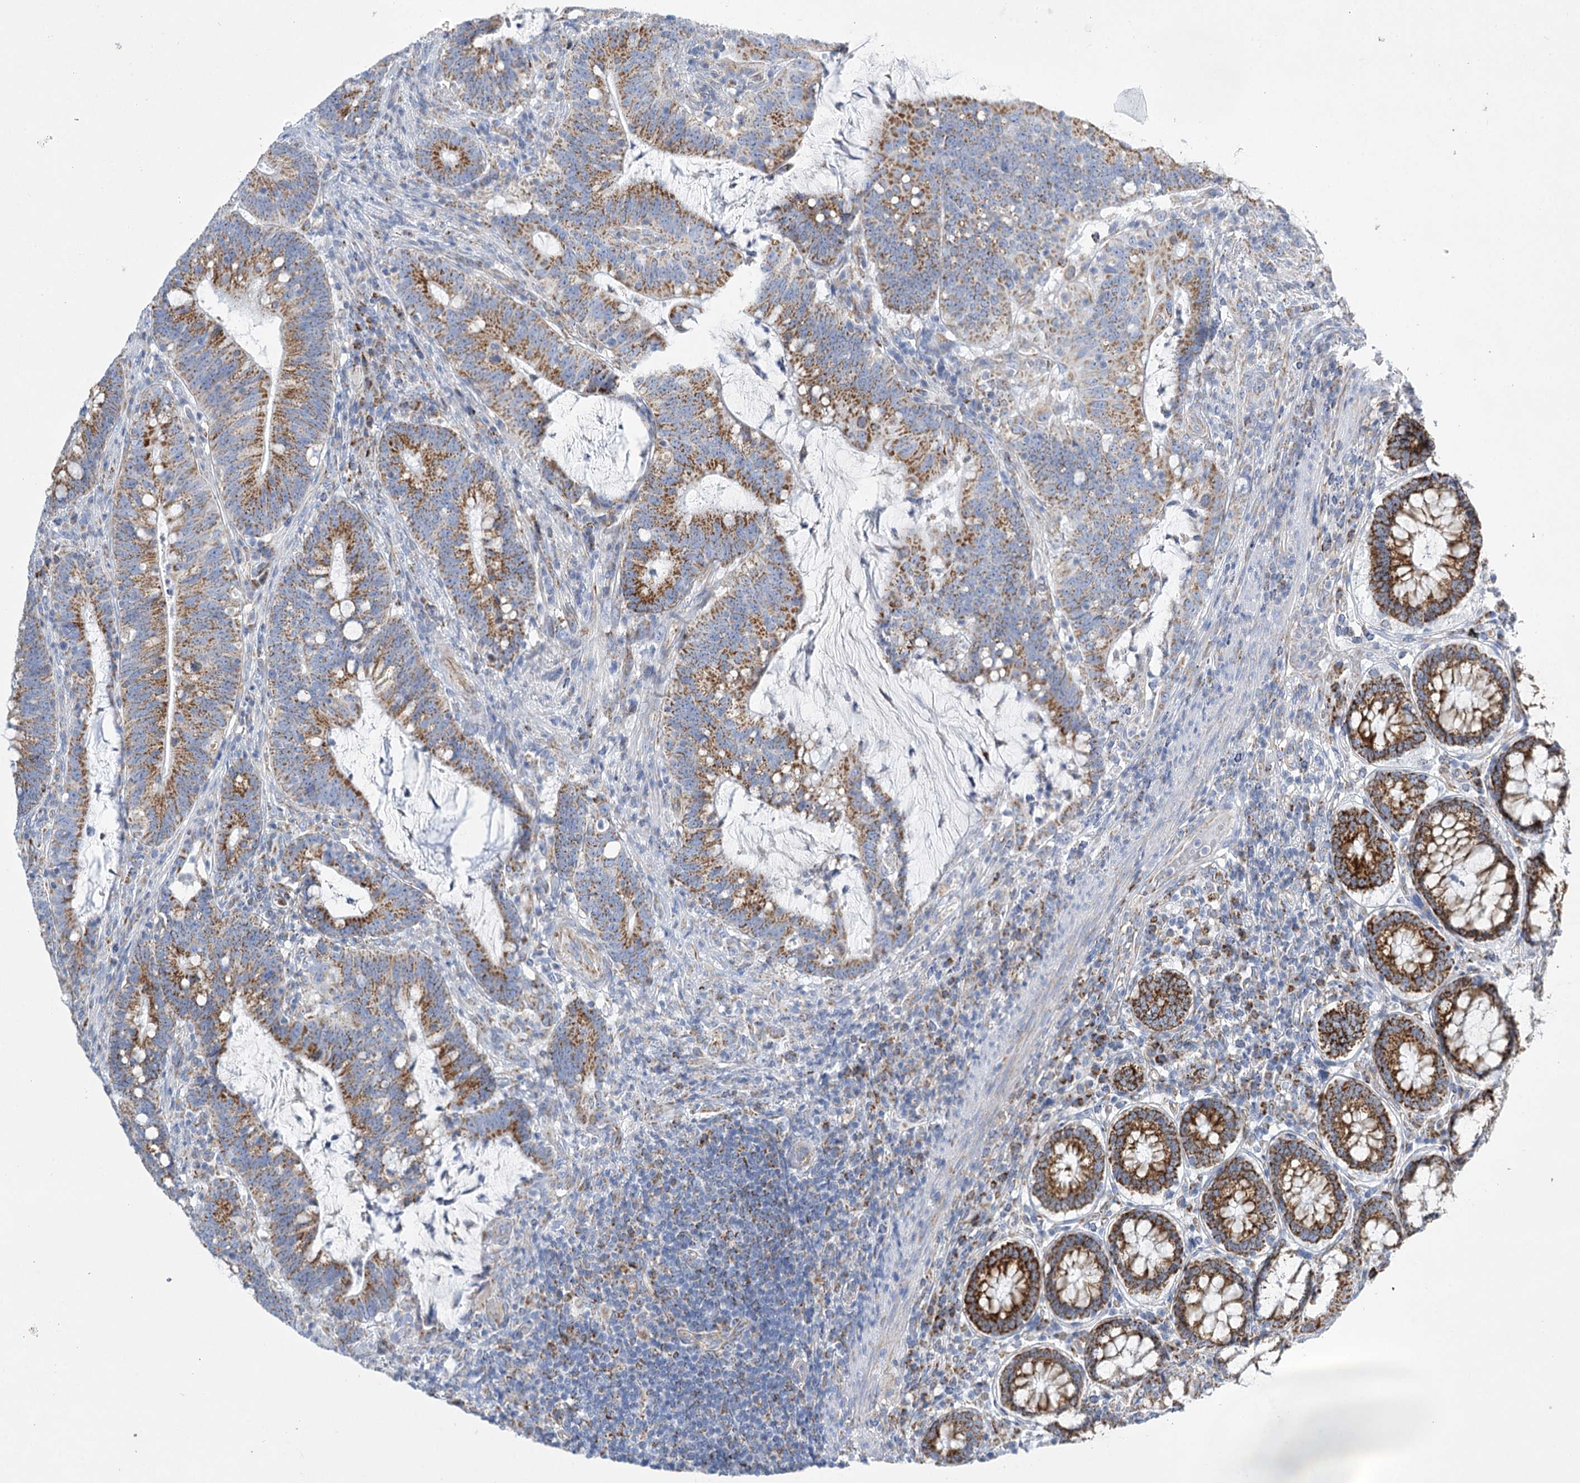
{"staining": {"intensity": "moderate", "quantity": "25%-75%", "location": "cytoplasmic/membranous"}, "tissue": "colorectal cancer", "cell_type": "Tumor cells", "image_type": "cancer", "snomed": [{"axis": "morphology", "description": "Adenocarcinoma, NOS"}, {"axis": "topography", "description": "Colon"}], "caption": "Tumor cells reveal medium levels of moderate cytoplasmic/membranous expression in about 25%-75% of cells in human colorectal cancer (adenocarcinoma). (IHC, brightfield microscopy, high magnification).", "gene": "DHTKD1", "patient": {"sex": "female", "age": 66}}